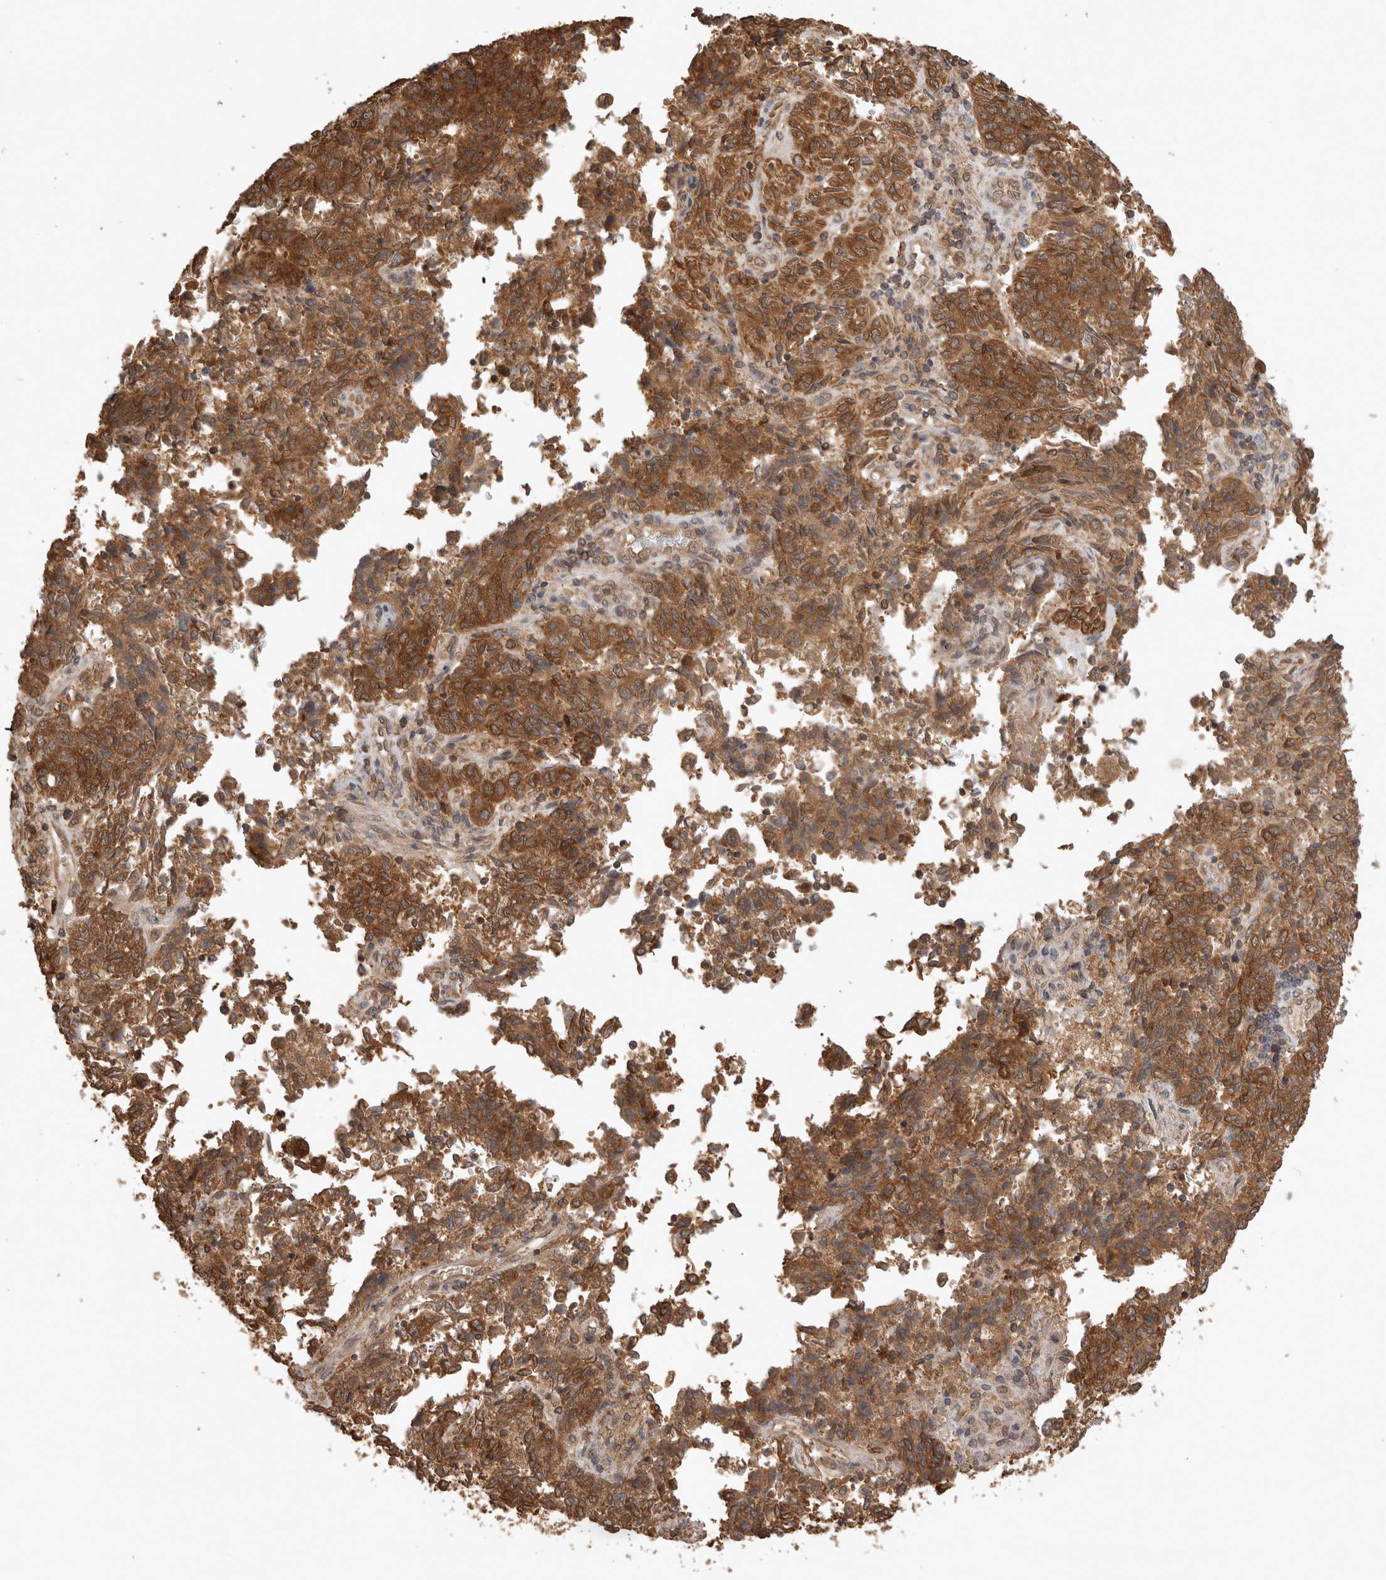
{"staining": {"intensity": "moderate", "quantity": ">75%", "location": "cytoplasmic/membranous"}, "tissue": "endometrial cancer", "cell_type": "Tumor cells", "image_type": "cancer", "snomed": [{"axis": "morphology", "description": "Adenocarcinoma, NOS"}, {"axis": "topography", "description": "Endometrium"}], "caption": "Immunohistochemistry (IHC) image of endometrial cancer stained for a protein (brown), which exhibits medium levels of moderate cytoplasmic/membranous expression in about >75% of tumor cells.", "gene": "OTUD7B", "patient": {"sex": "female", "age": 80}}